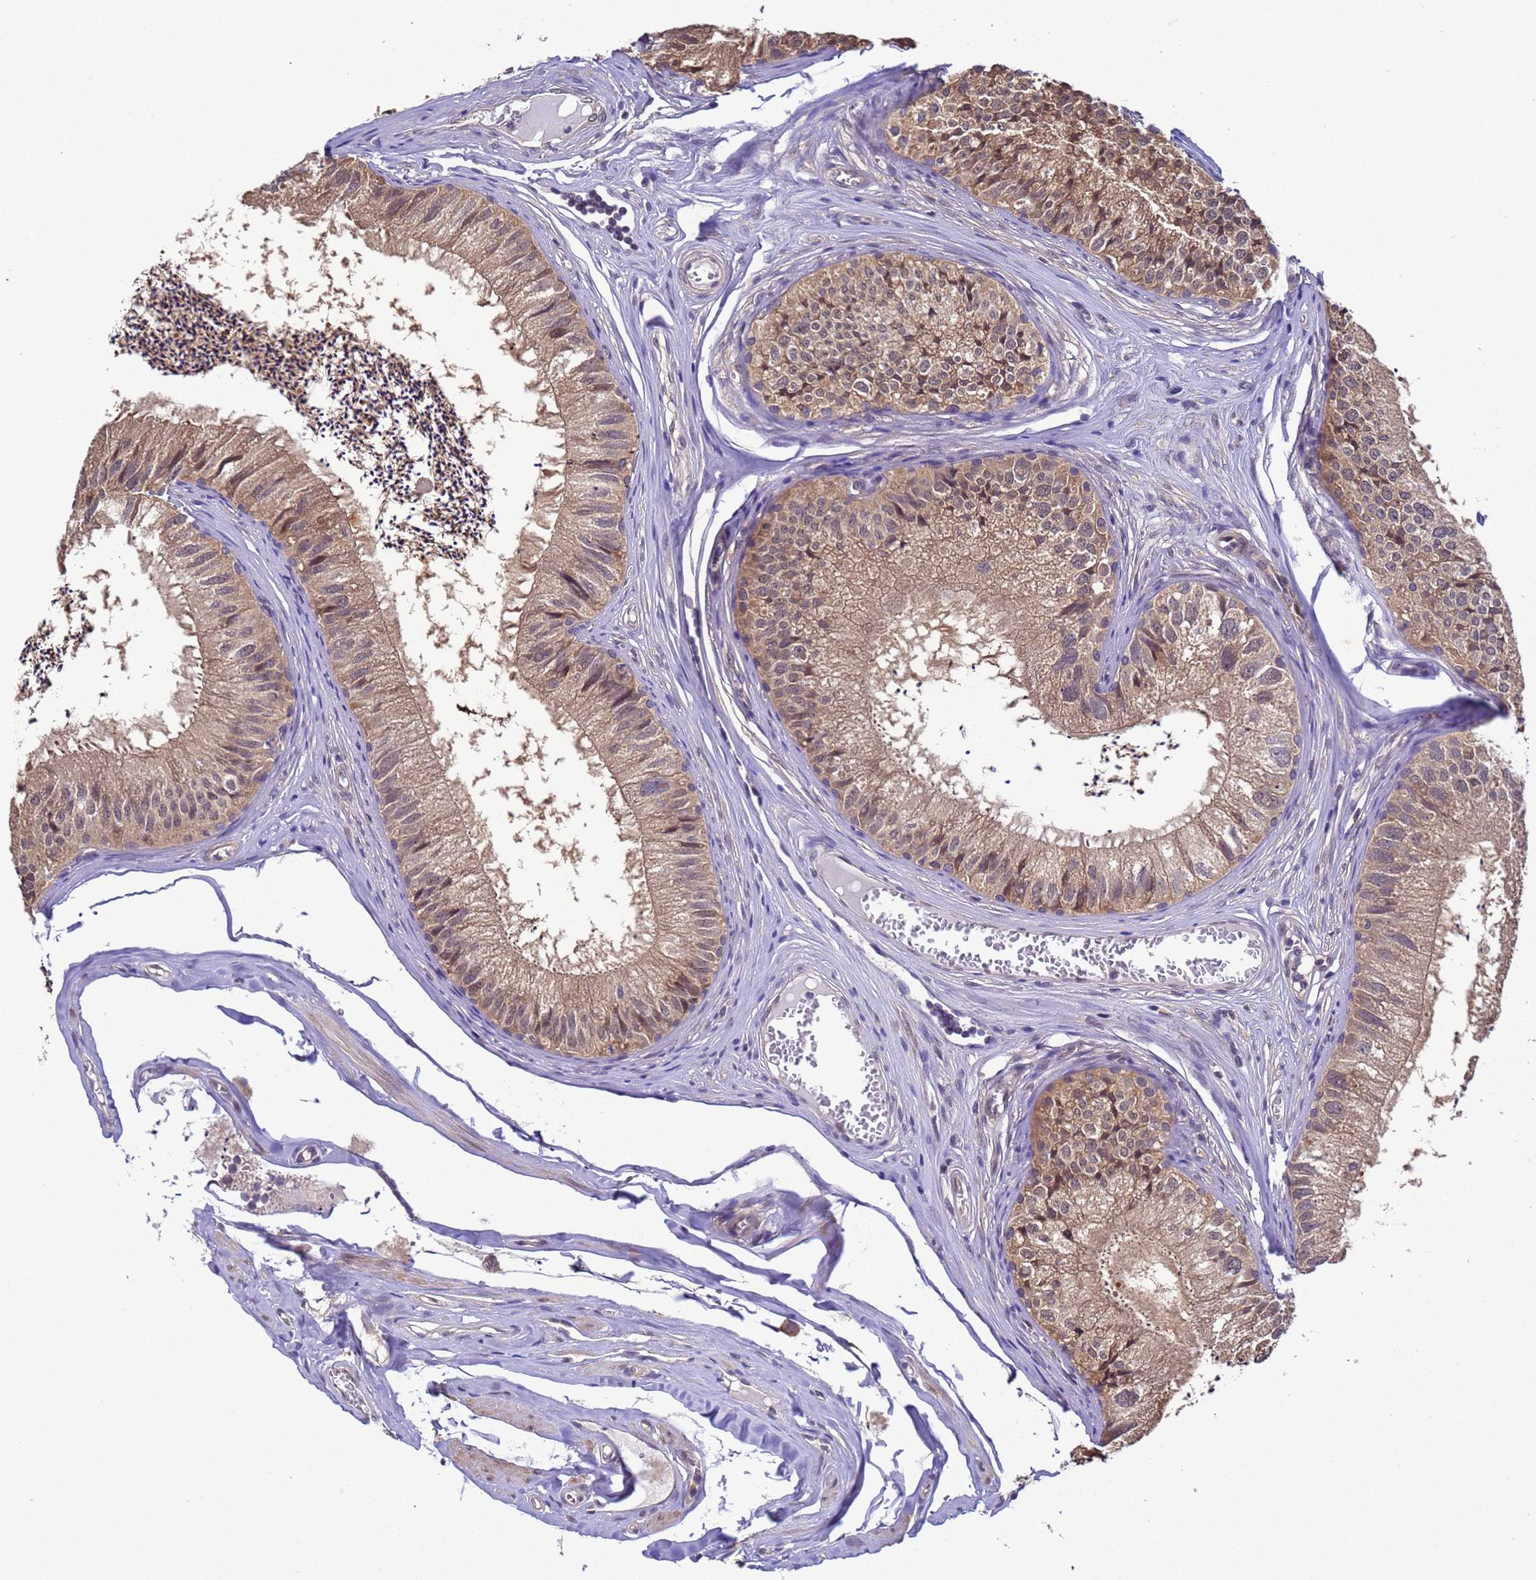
{"staining": {"intensity": "moderate", "quantity": ">75%", "location": "cytoplasmic/membranous,nuclear"}, "tissue": "epididymis", "cell_type": "Glandular cells", "image_type": "normal", "snomed": [{"axis": "morphology", "description": "Normal tissue, NOS"}, {"axis": "topography", "description": "Epididymis"}], "caption": "Protein staining of benign epididymis exhibits moderate cytoplasmic/membranous,nuclear staining in approximately >75% of glandular cells.", "gene": "ZFP69B", "patient": {"sex": "male", "age": 79}}